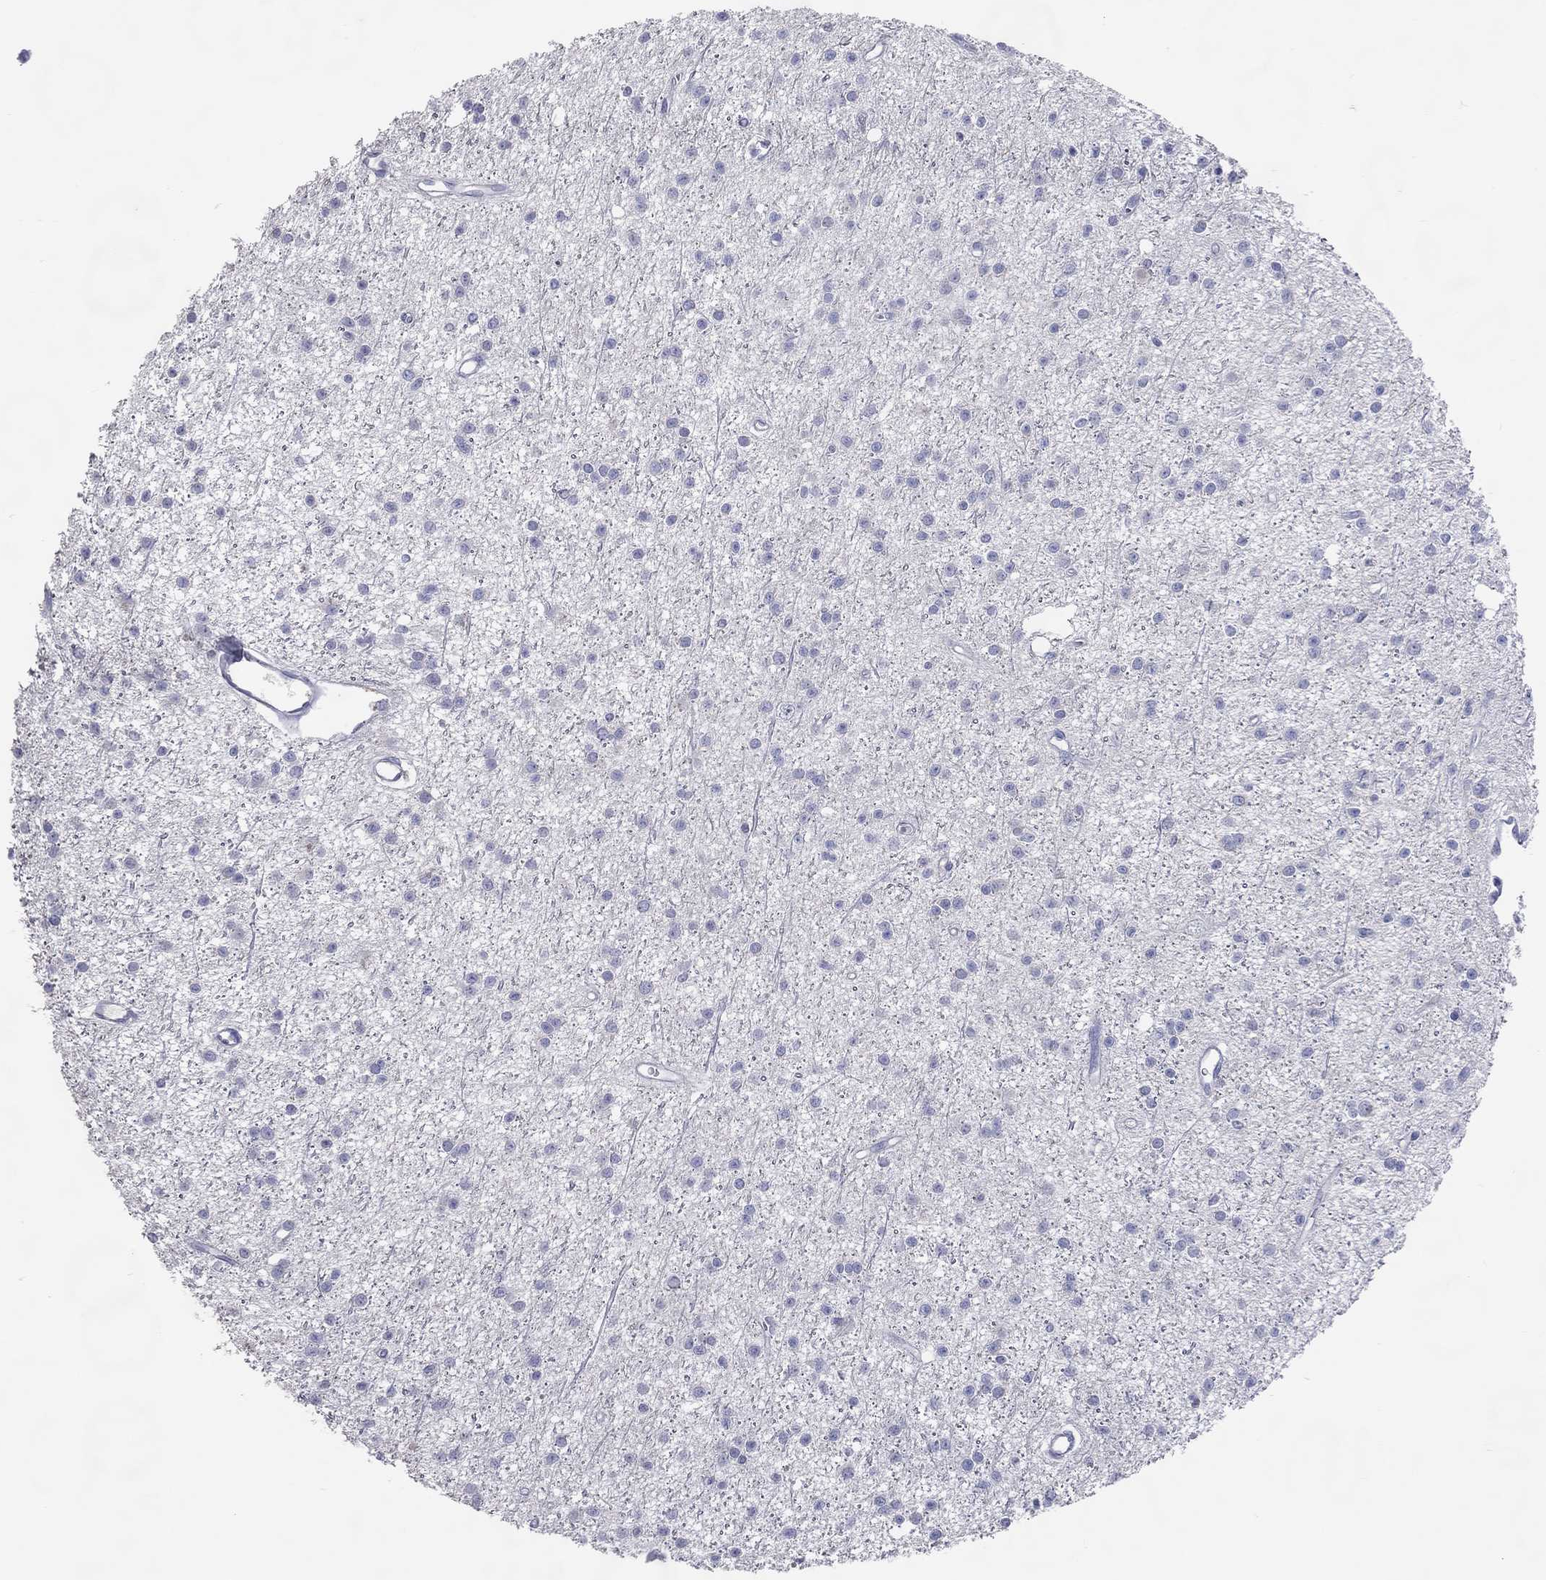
{"staining": {"intensity": "negative", "quantity": "none", "location": "none"}, "tissue": "glioma", "cell_type": "Tumor cells", "image_type": "cancer", "snomed": [{"axis": "morphology", "description": "Glioma, malignant, Low grade"}, {"axis": "topography", "description": "Brain"}], "caption": "The IHC image has no significant expression in tumor cells of malignant glioma (low-grade) tissue.", "gene": "DNAH6", "patient": {"sex": "male", "age": 27}}